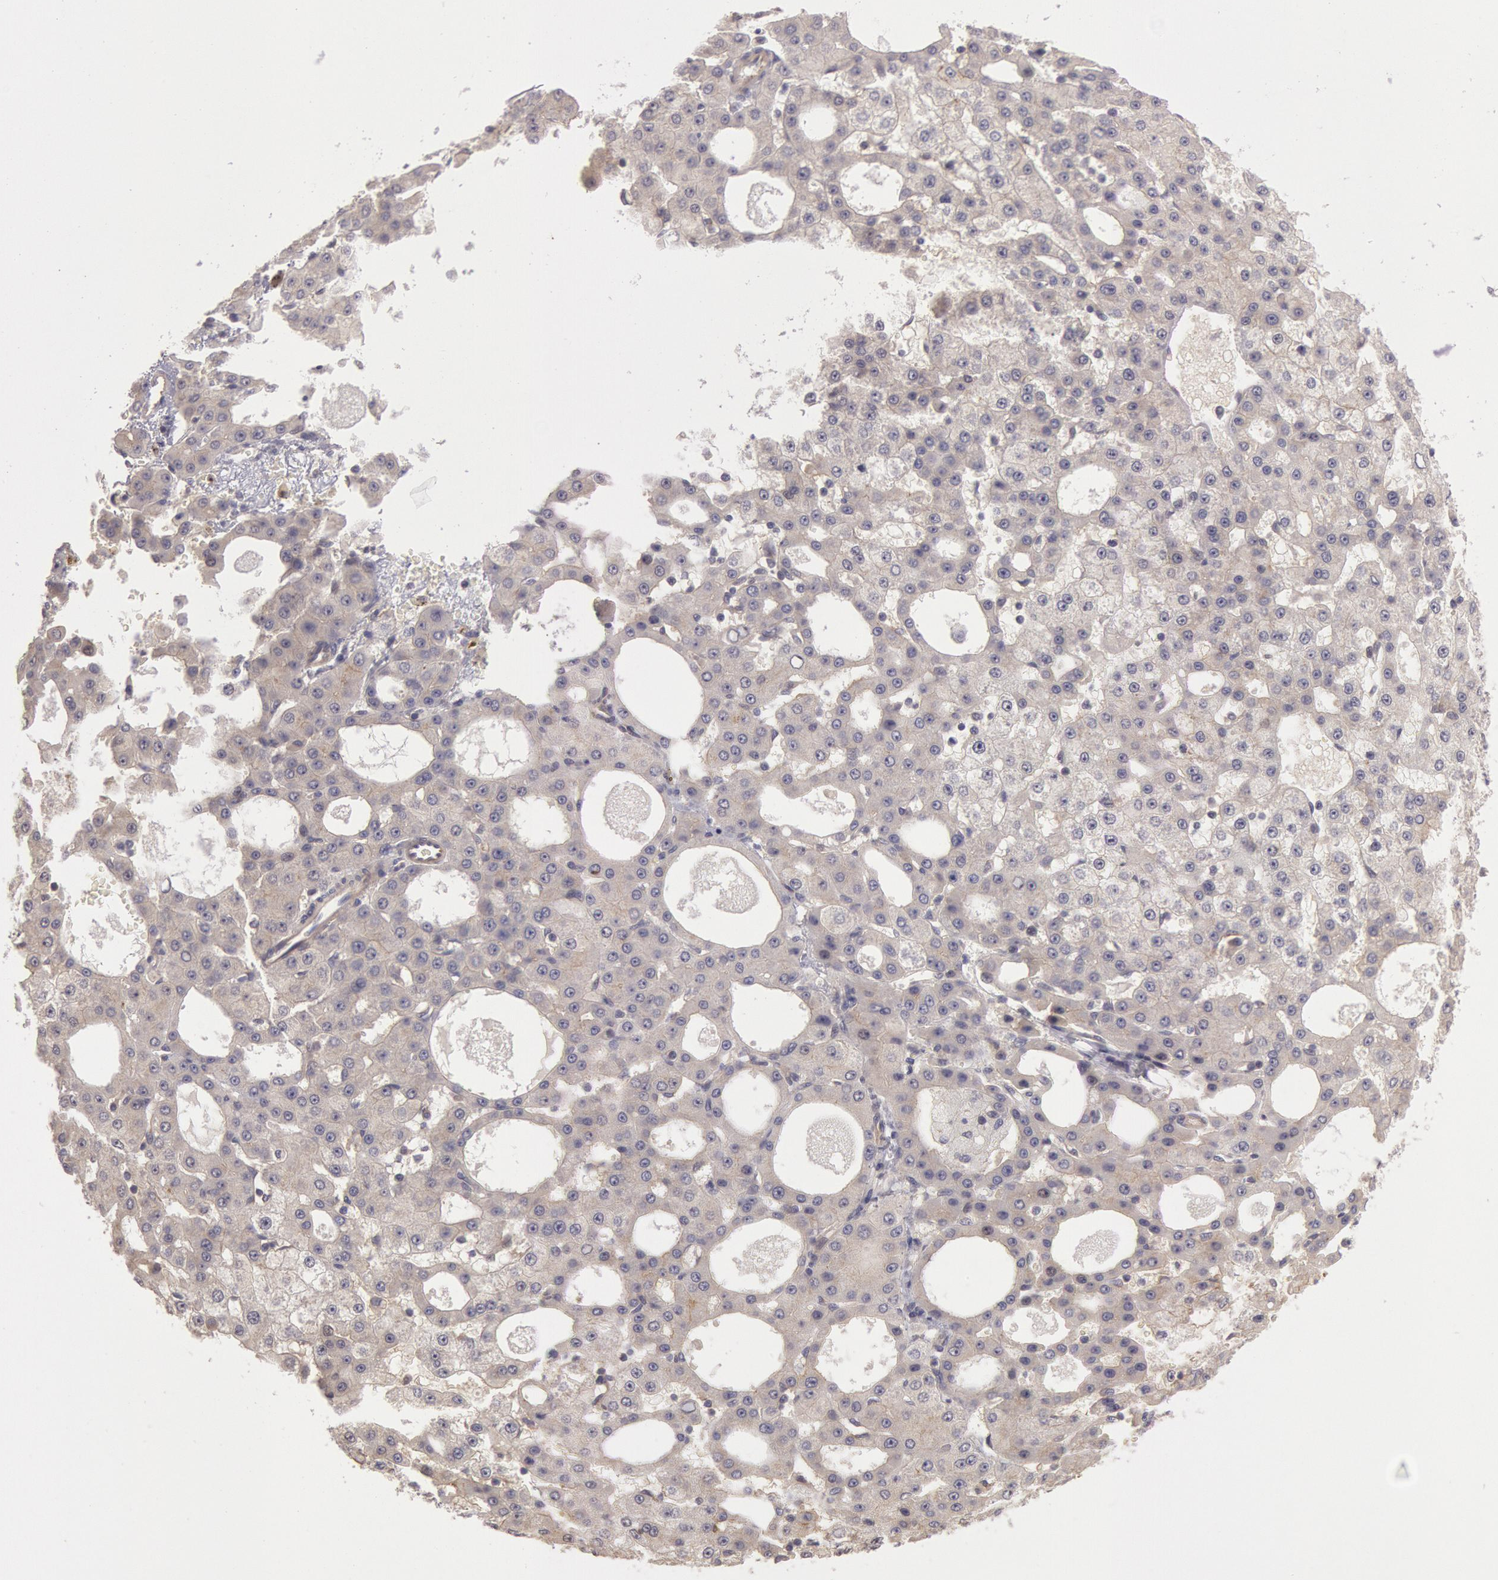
{"staining": {"intensity": "negative", "quantity": "none", "location": "none"}, "tissue": "liver cancer", "cell_type": "Tumor cells", "image_type": "cancer", "snomed": [{"axis": "morphology", "description": "Carcinoma, Hepatocellular, NOS"}, {"axis": "topography", "description": "Liver"}], "caption": "The IHC micrograph has no significant expression in tumor cells of hepatocellular carcinoma (liver) tissue. (Stains: DAB immunohistochemistry with hematoxylin counter stain, Microscopy: brightfield microscopy at high magnification).", "gene": "AMOTL1", "patient": {"sex": "male", "age": 47}}